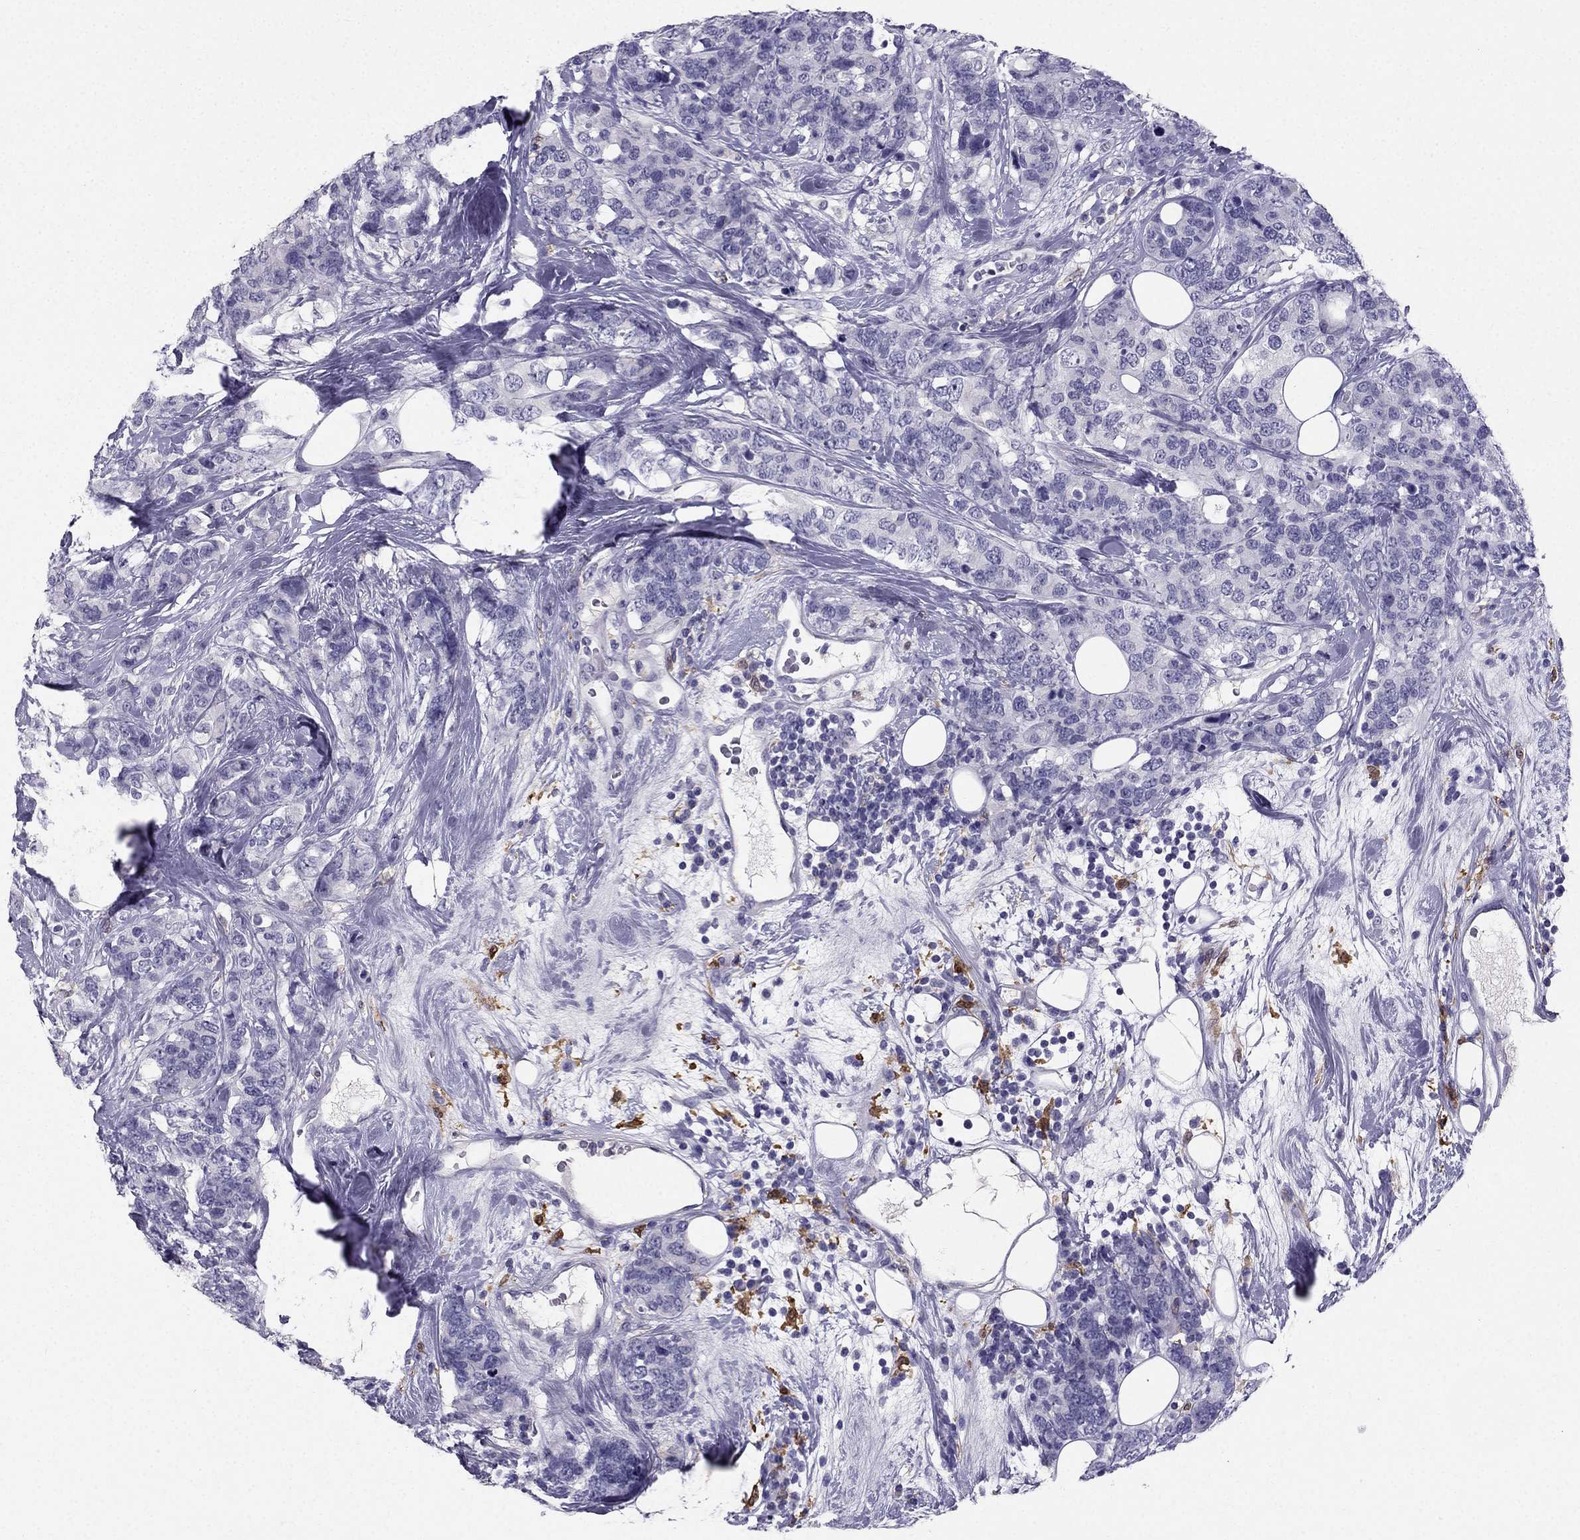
{"staining": {"intensity": "negative", "quantity": "none", "location": "none"}, "tissue": "breast cancer", "cell_type": "Tumor cells", "image_type": "cancer", "snomed": [{"axis": "morphology", "description": "Lobular carcinoma"}, {"axis": "topography", "description": "Breast"}], "caption": "Tumor cells show no significant protein expression in breast lobular carcinoma. (DAB (3,3'-diaminobenzidine) immunohistochemistry visualized using brightfield microscopy, high magnification).", "gene": "LMTK3", "patient": {"sex": "female", "age": 59}}